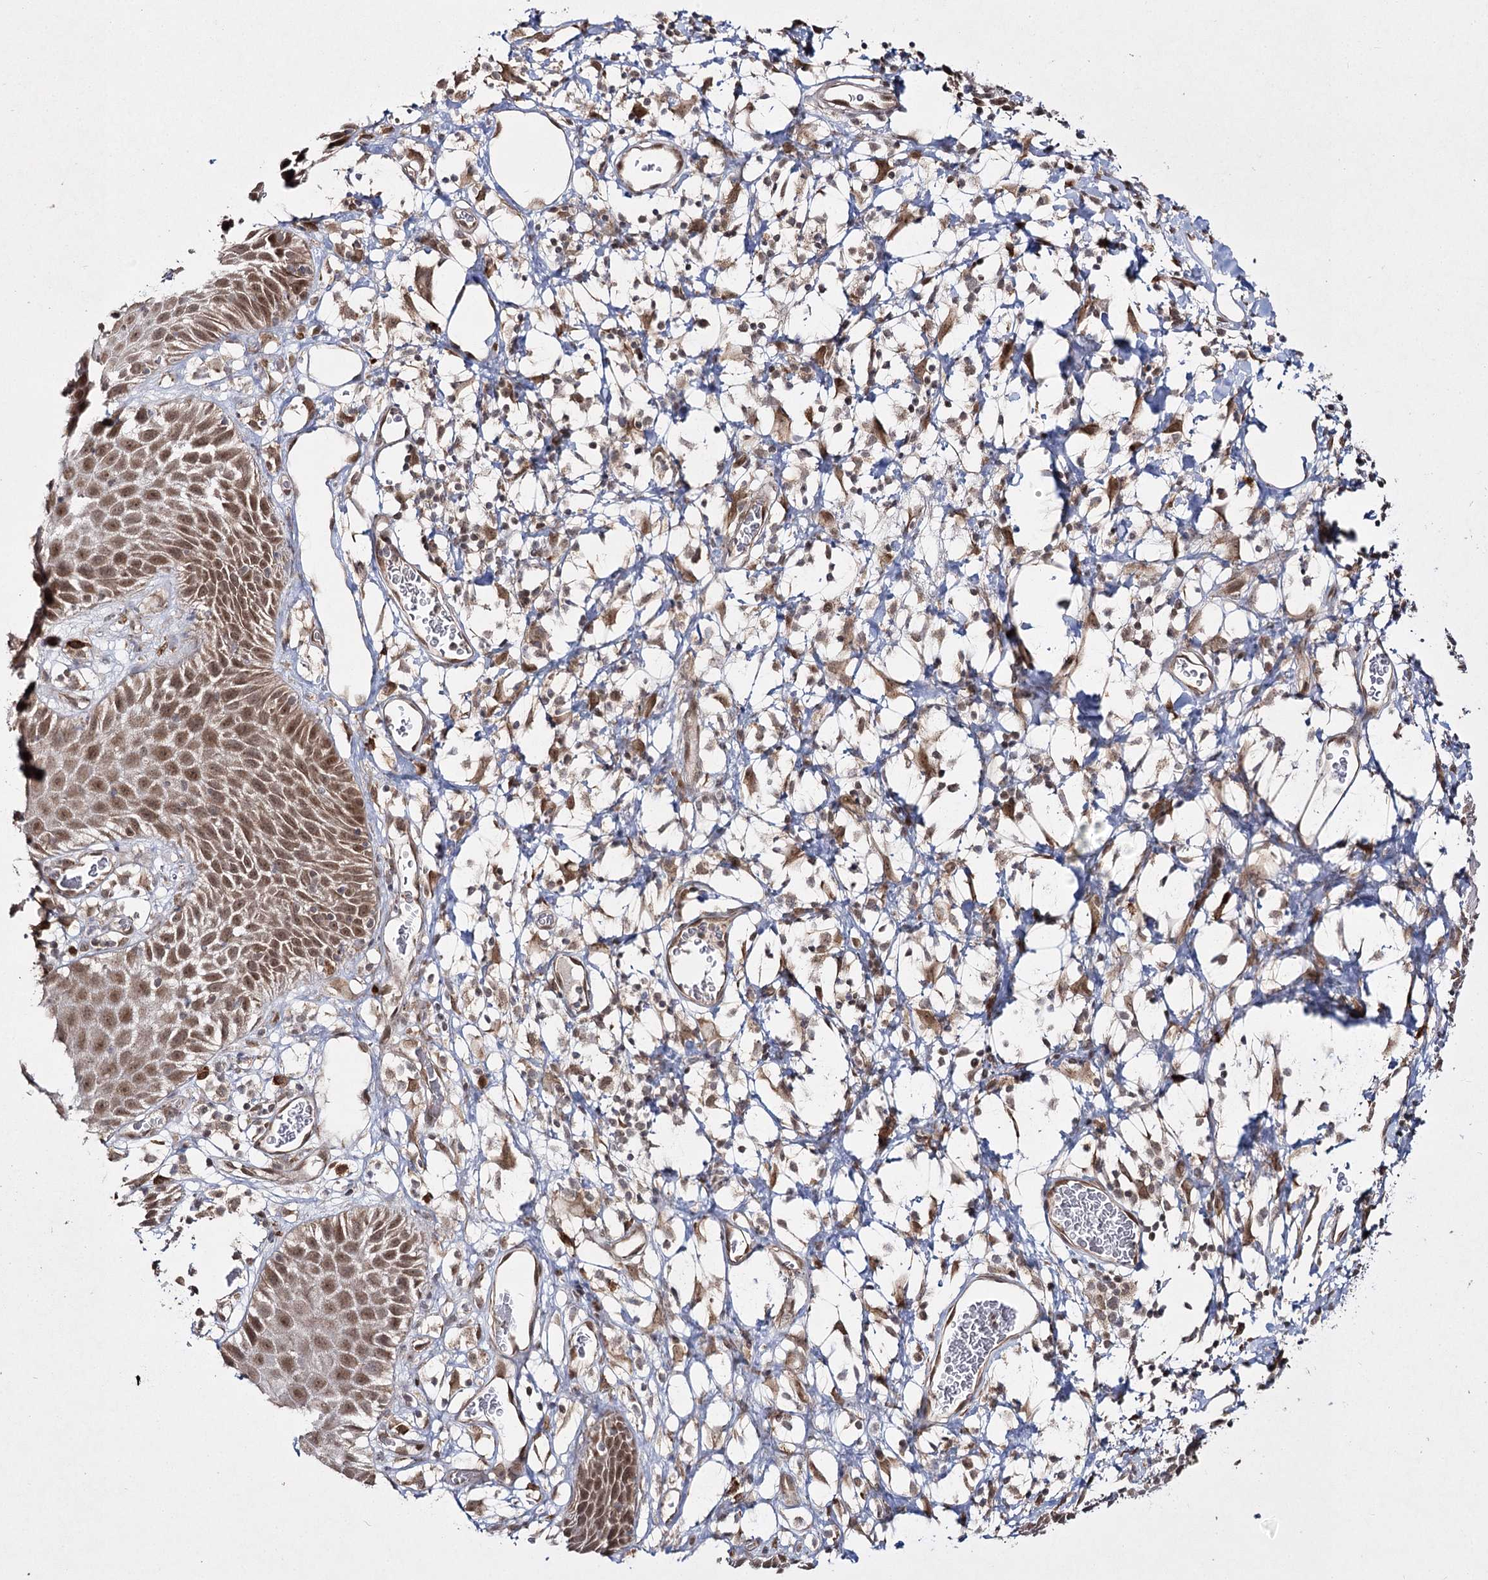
{"staining": {"intensity": "moderate", "quantity": ">75%", "location": "cytoplasmic/membranous,nuclear"}, "tissue": "skin", "cell_type": "Epidermal cells", "image_type": "normal", "snomed": [{"axis": "morphology", "description": "Normal tissue, NOS"}, {"axis": "topography", "description": "Vulva"}], "caption": "Brown immunohistochemical staining in normal skin reveals moderate cytoplasmic/membranous,nuclear expression in approximately >75% of epidermal cells.", "gene": "TRNT1", "patient": {"sex": "female", "age": 68}}